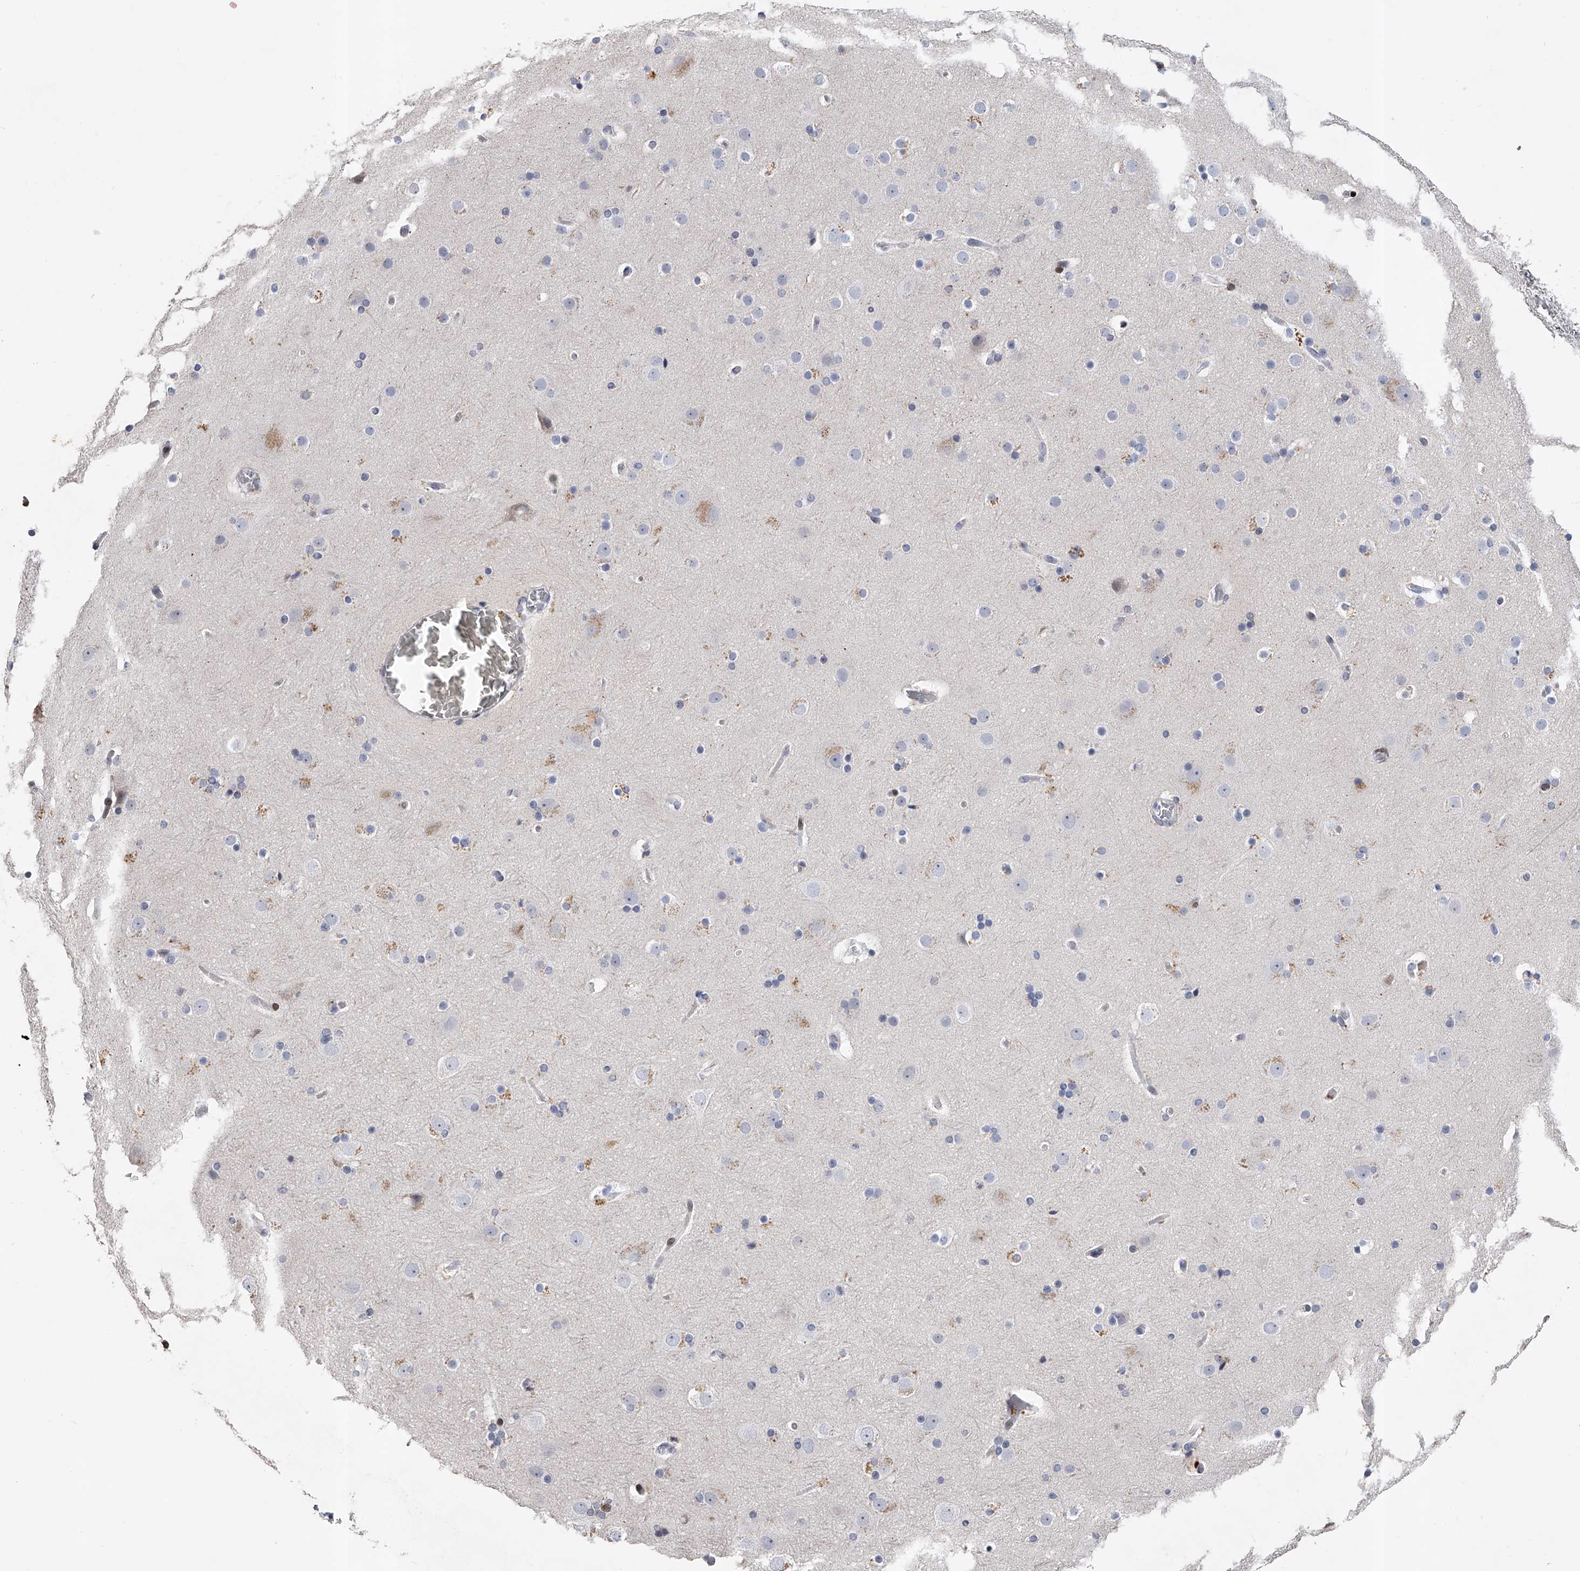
{"staining": {"intensity": "negative", "quantity": "none", "location": "none"}, "tissue": "cerebral cortex", "cell_type": "Endothelial cells", "image_type": "normal", "snomed": [{"axis": "morphology", "description": "Normal tissue, NOS"}, {"axis": "topography", "description": "Cerebral cortex"}], "caption": "The immunohistochemistry micrograph has no significant expression in endothelial cells of cerebral cortex.", "gene": "RWDD2A", "patient": {"sex": "male", "age": 57}}